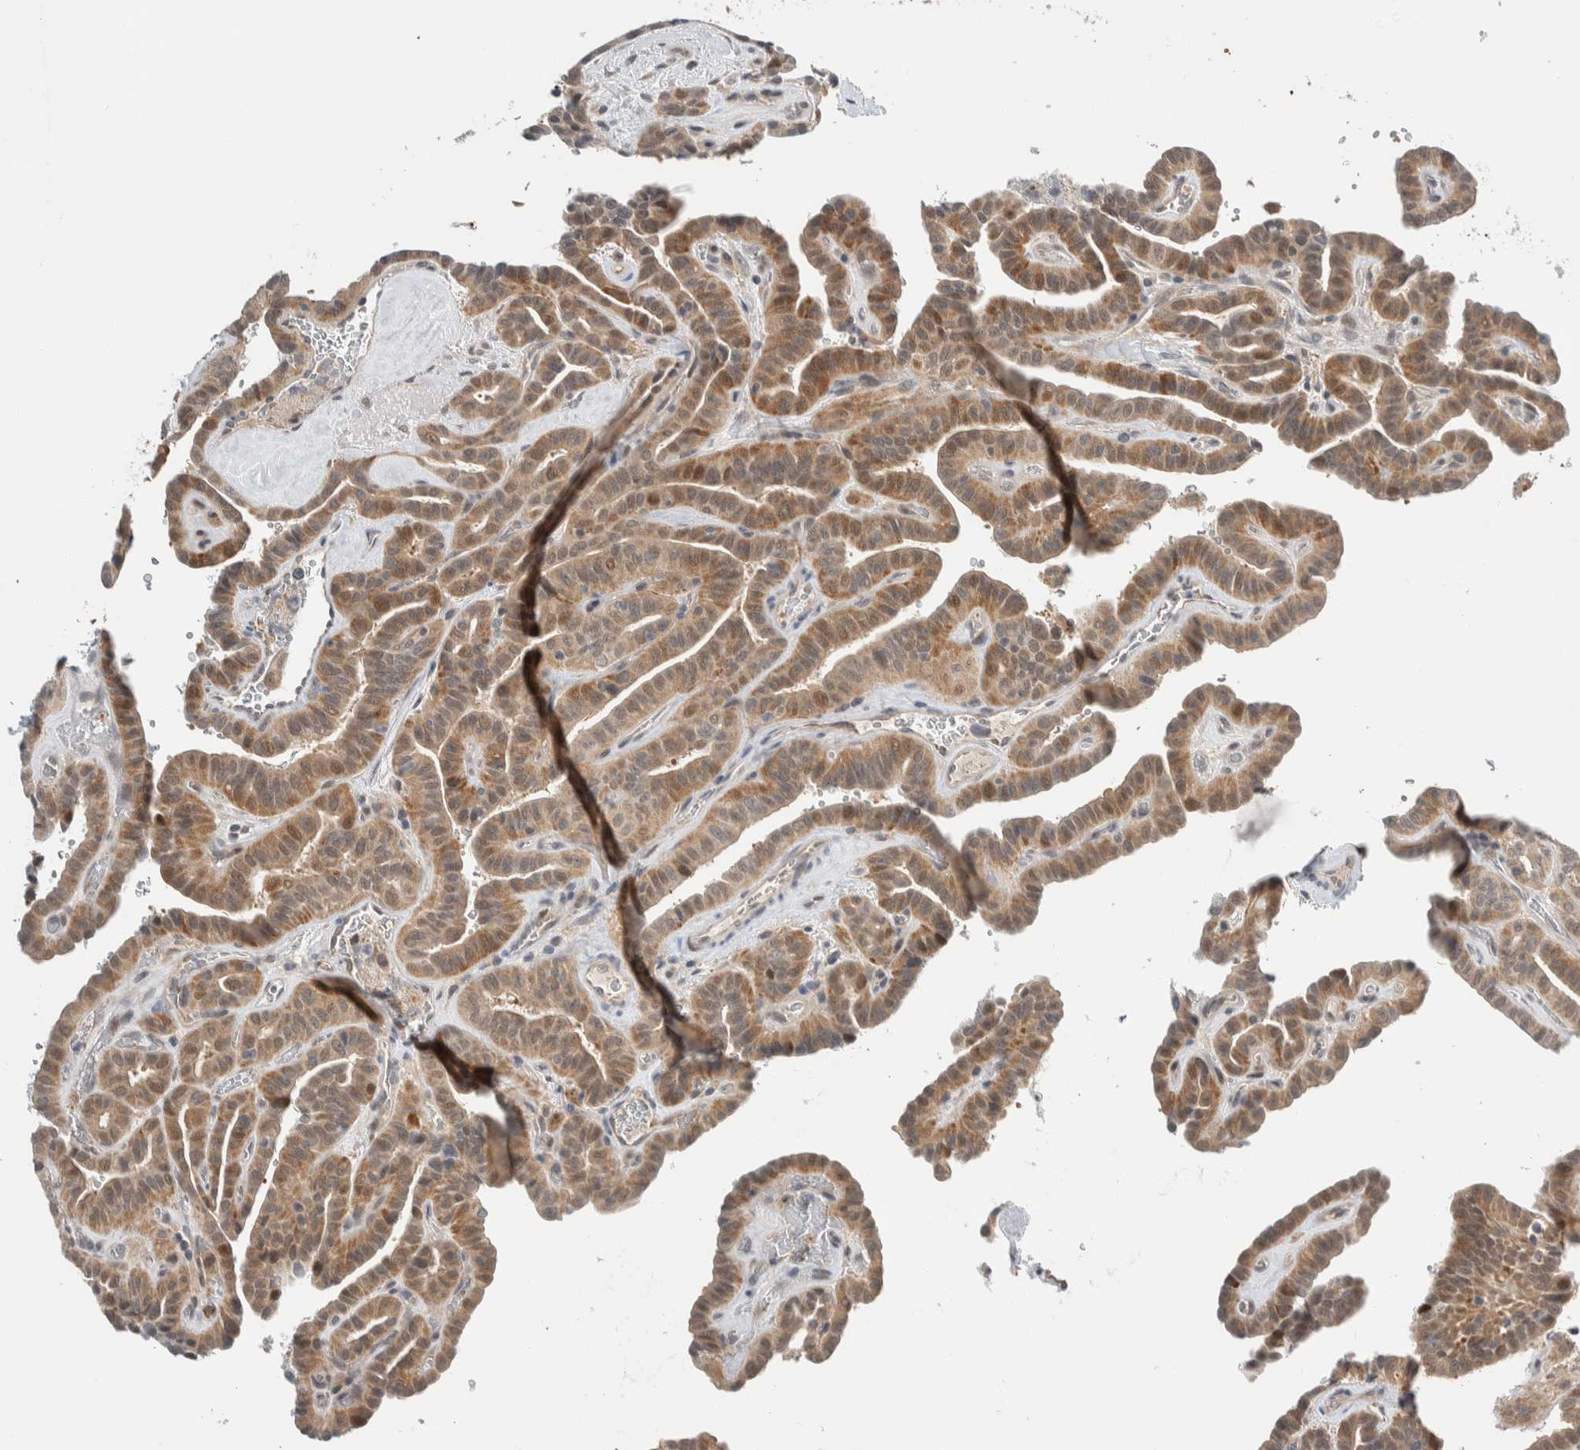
{"staining": {"intensity": "moderate", "quantity": ">75%", "location": "cytoplasmic/membranous"}, "tissue": "thyroid cancer", "cell_type": "Tumor cells", "image_type": "cancer", "snomed": [{"axis": "morphology", "description": "Papillary adenocarcinoma, NOS"}, {"axis": "topography", "description": "Thyroid gland"}], "caption": "The micrograph demonstrates immunohistochemical staining of thyroid cancer (papillary adenocarcinoma). There is moderate cytoplasmic/membranous positivity is identified in about >75% of tumor cells.", "gene": "SHPK", "patient": {"sex": "male", "age": 77}}